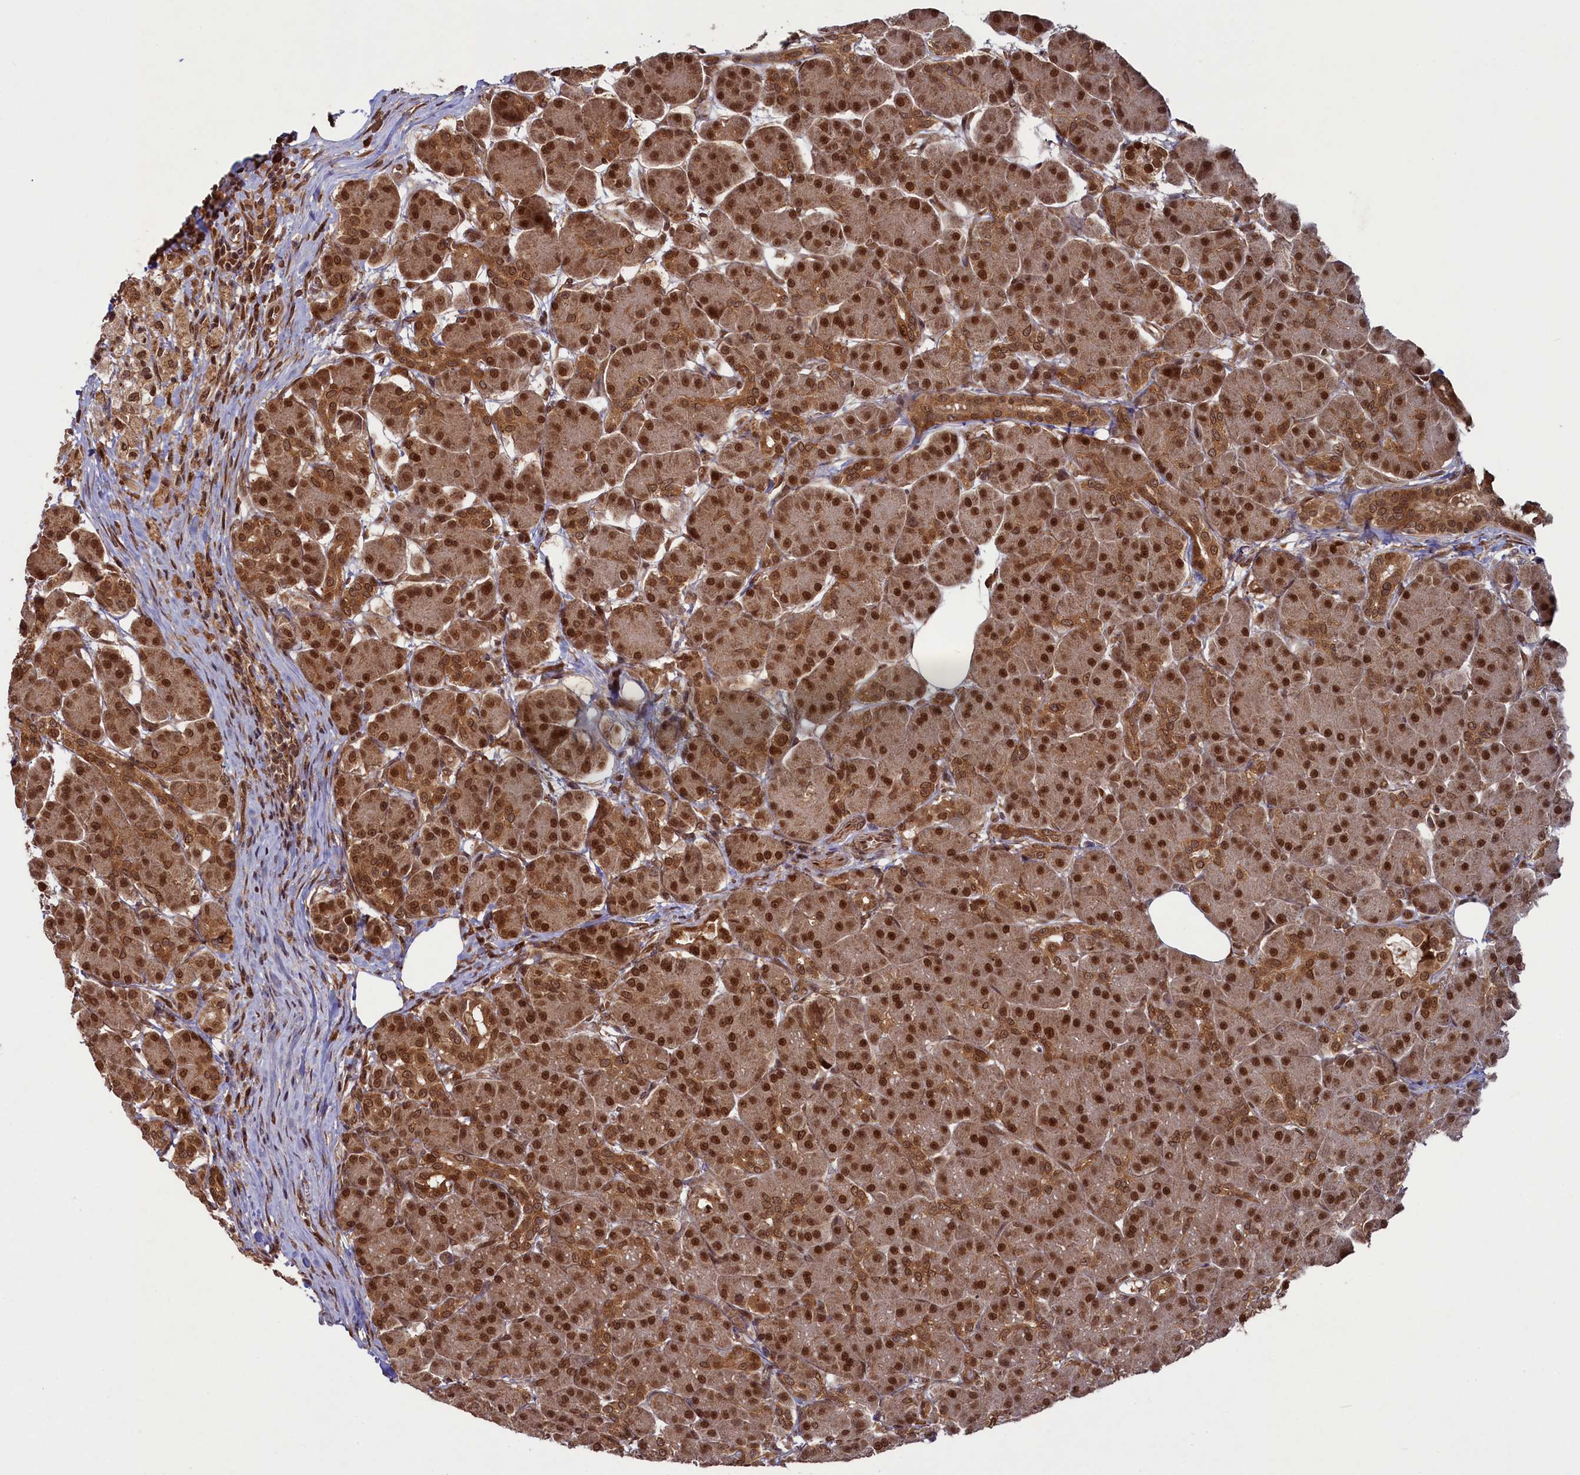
{"staining": {"intensity": "strong", "quantity": ">75%", "location": "cytoplasmic/membranous,nuclear"}, "tissue": "pancreas", "cell_type": "Exocrine glandular cells", "image_type": "normal", "snomed": [{"axis": "morphology", "description": "Normal tissue, NOS"}, {"axis": "topography", "description": "Pancreas"}], "caption": "A photomicrograph showing strong cytoplasmic/membranous,nuclear expression in about >75% of exocrine glandular cells in benign pancreas, as visualized by brown immunohistochemical staining.", "gene": "NAE1", "patient": {"sex": "male", "age": 63}}